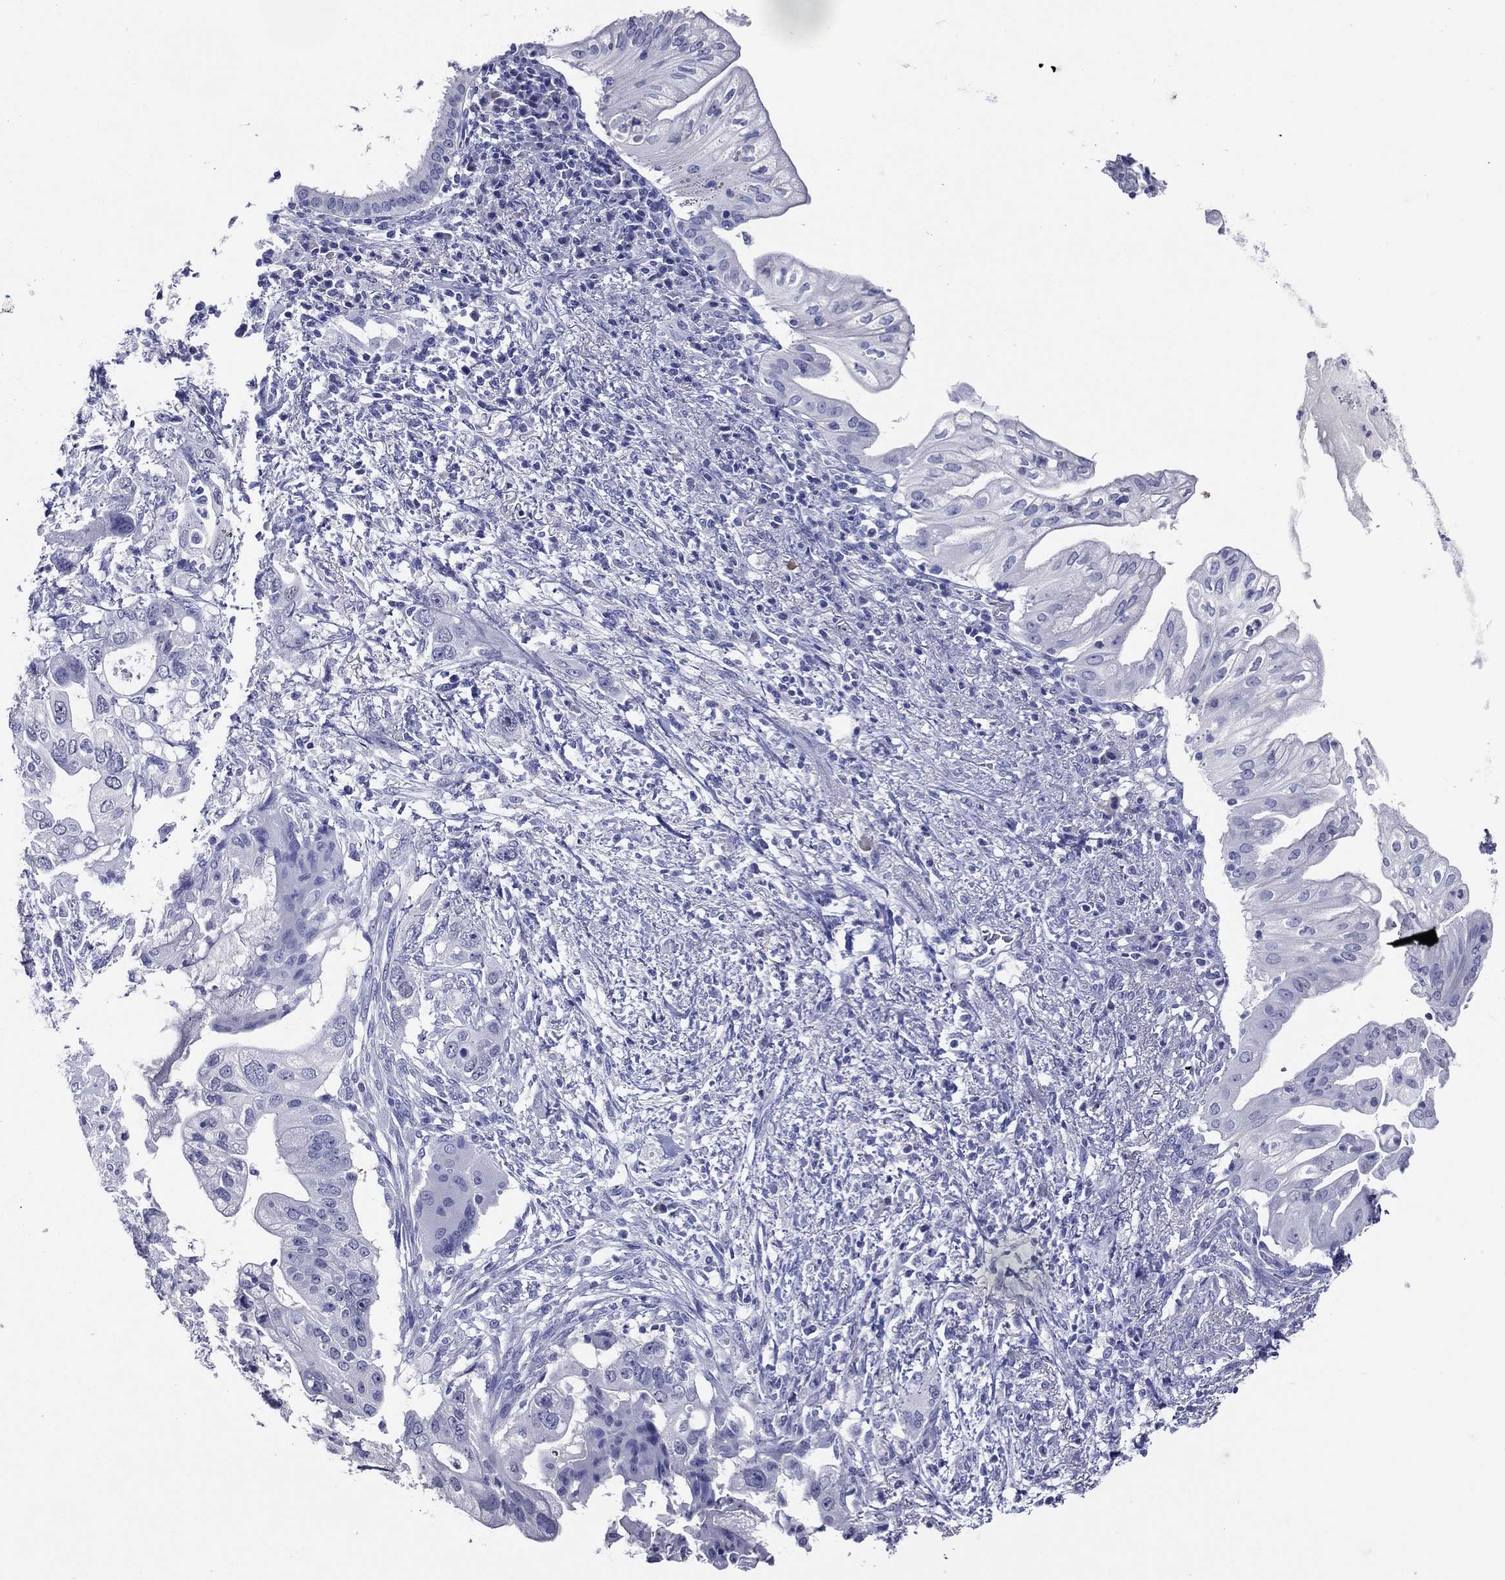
{"staining": {"intensity": "negative", "quantity": "none", "location": "none"}, "tissue": "pancreatic cancer", "cell_type": "Tumor cells", "image_type": "cancer", "snomed": [{"axis": "morphology", "description": "Adenocarcinoma, NOS"}, {"axis": "topography", "description": "Pancreas"}], "caption": "Human adenocarcinoma (pancreatic) stained for a protein using immunohistochemistry exhibits no staining in tumor cells.", "gene": "TFAP2A", "patient": {"sex": "female", "age": 72}}